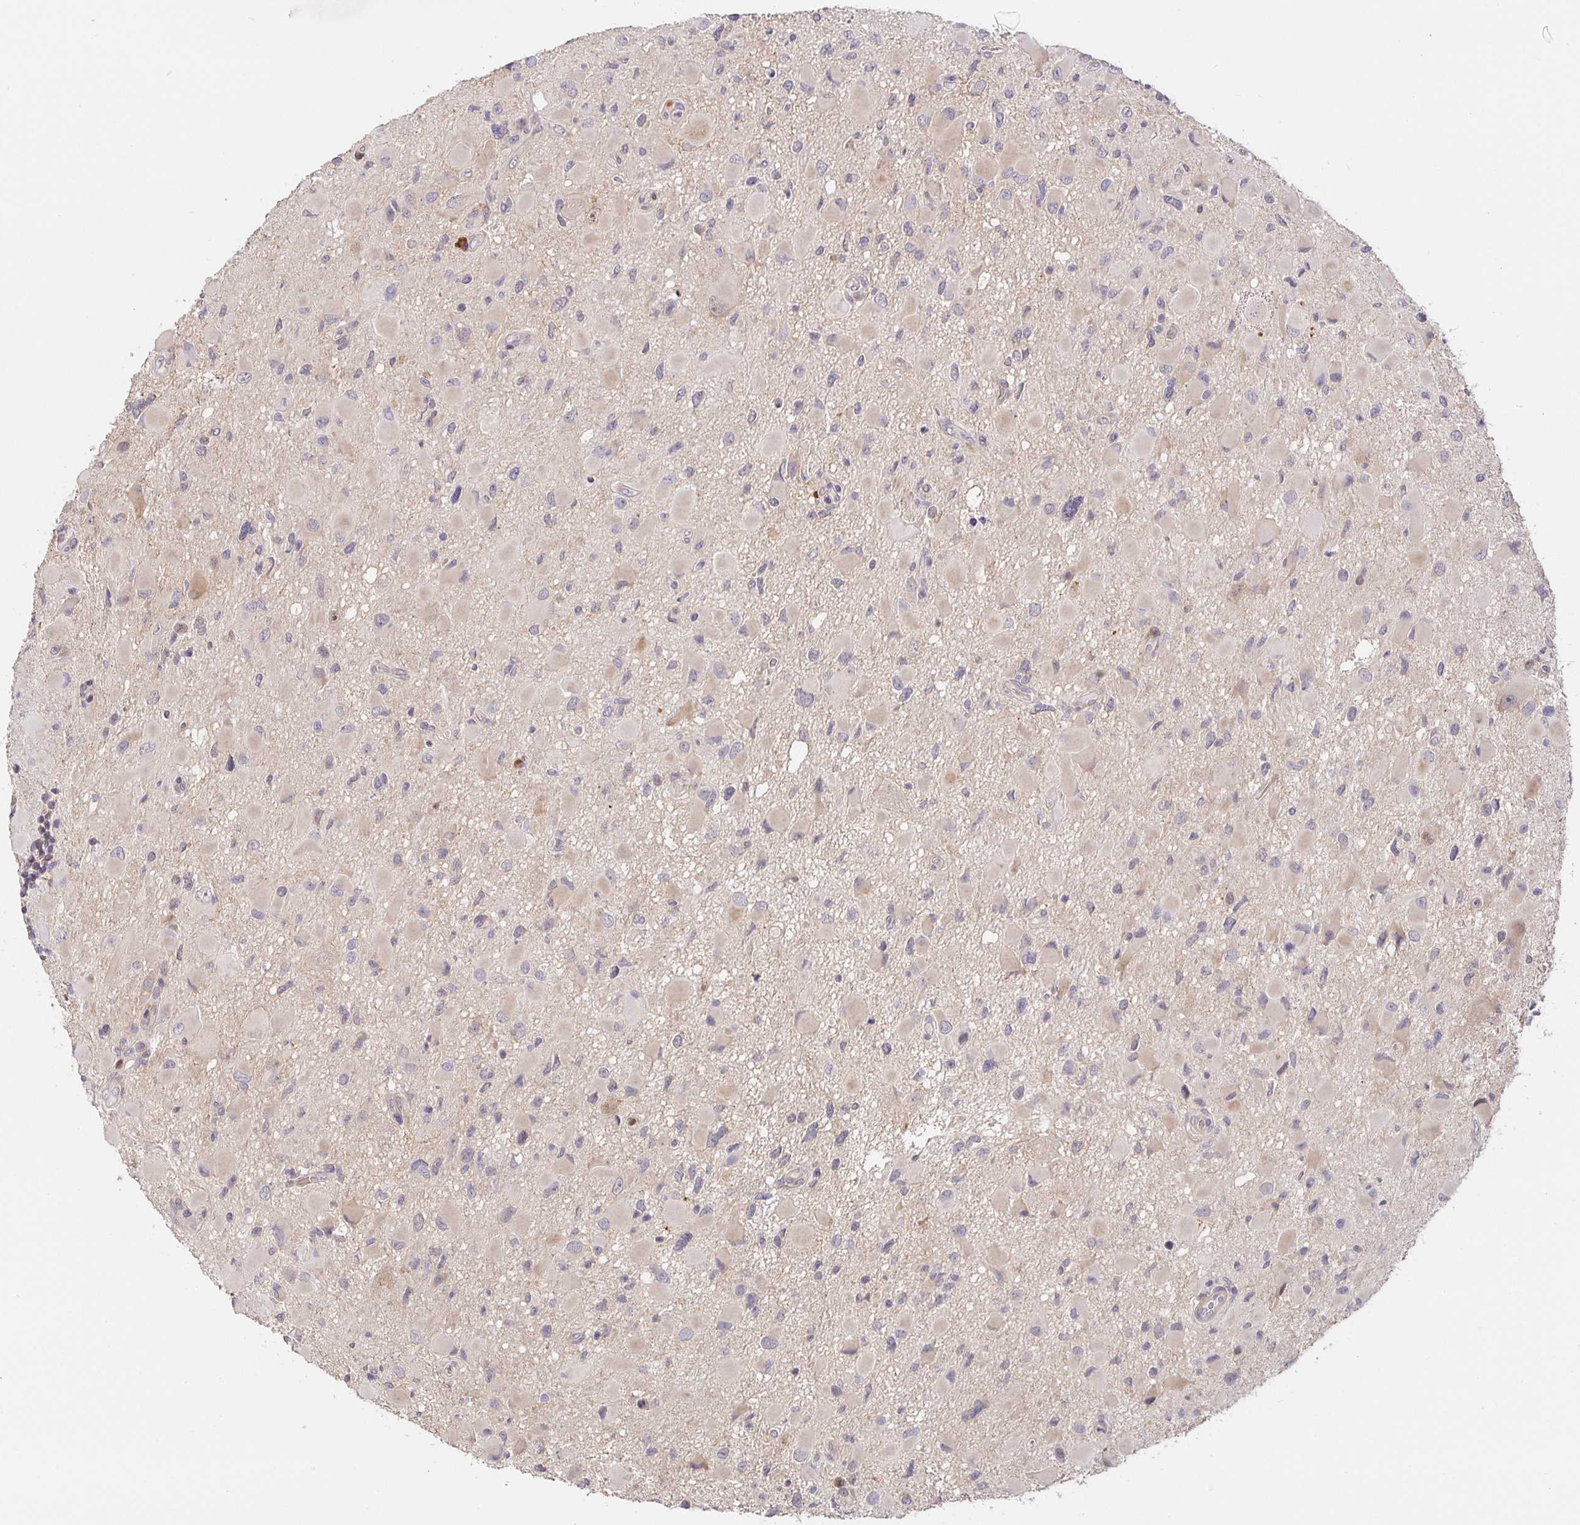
{"staining": {"intensity": "negative", "quantity": "none", "location": "none"}, "tissue": "glioma", "cell_type": "Tumor cells", "image_type": "cancer", "snomed": [{"axis": "morphology", "description": "Glioma, malignant, Low grade"}, {"axis": "topography", "description": "Brain"}], "caption": "An image of malignant glioma (low-grade) stained for a protein reveals no brown staining in tumor cells.", "gene": "ZDHHC11", "patient": {"sex": "female", "age": 32}}